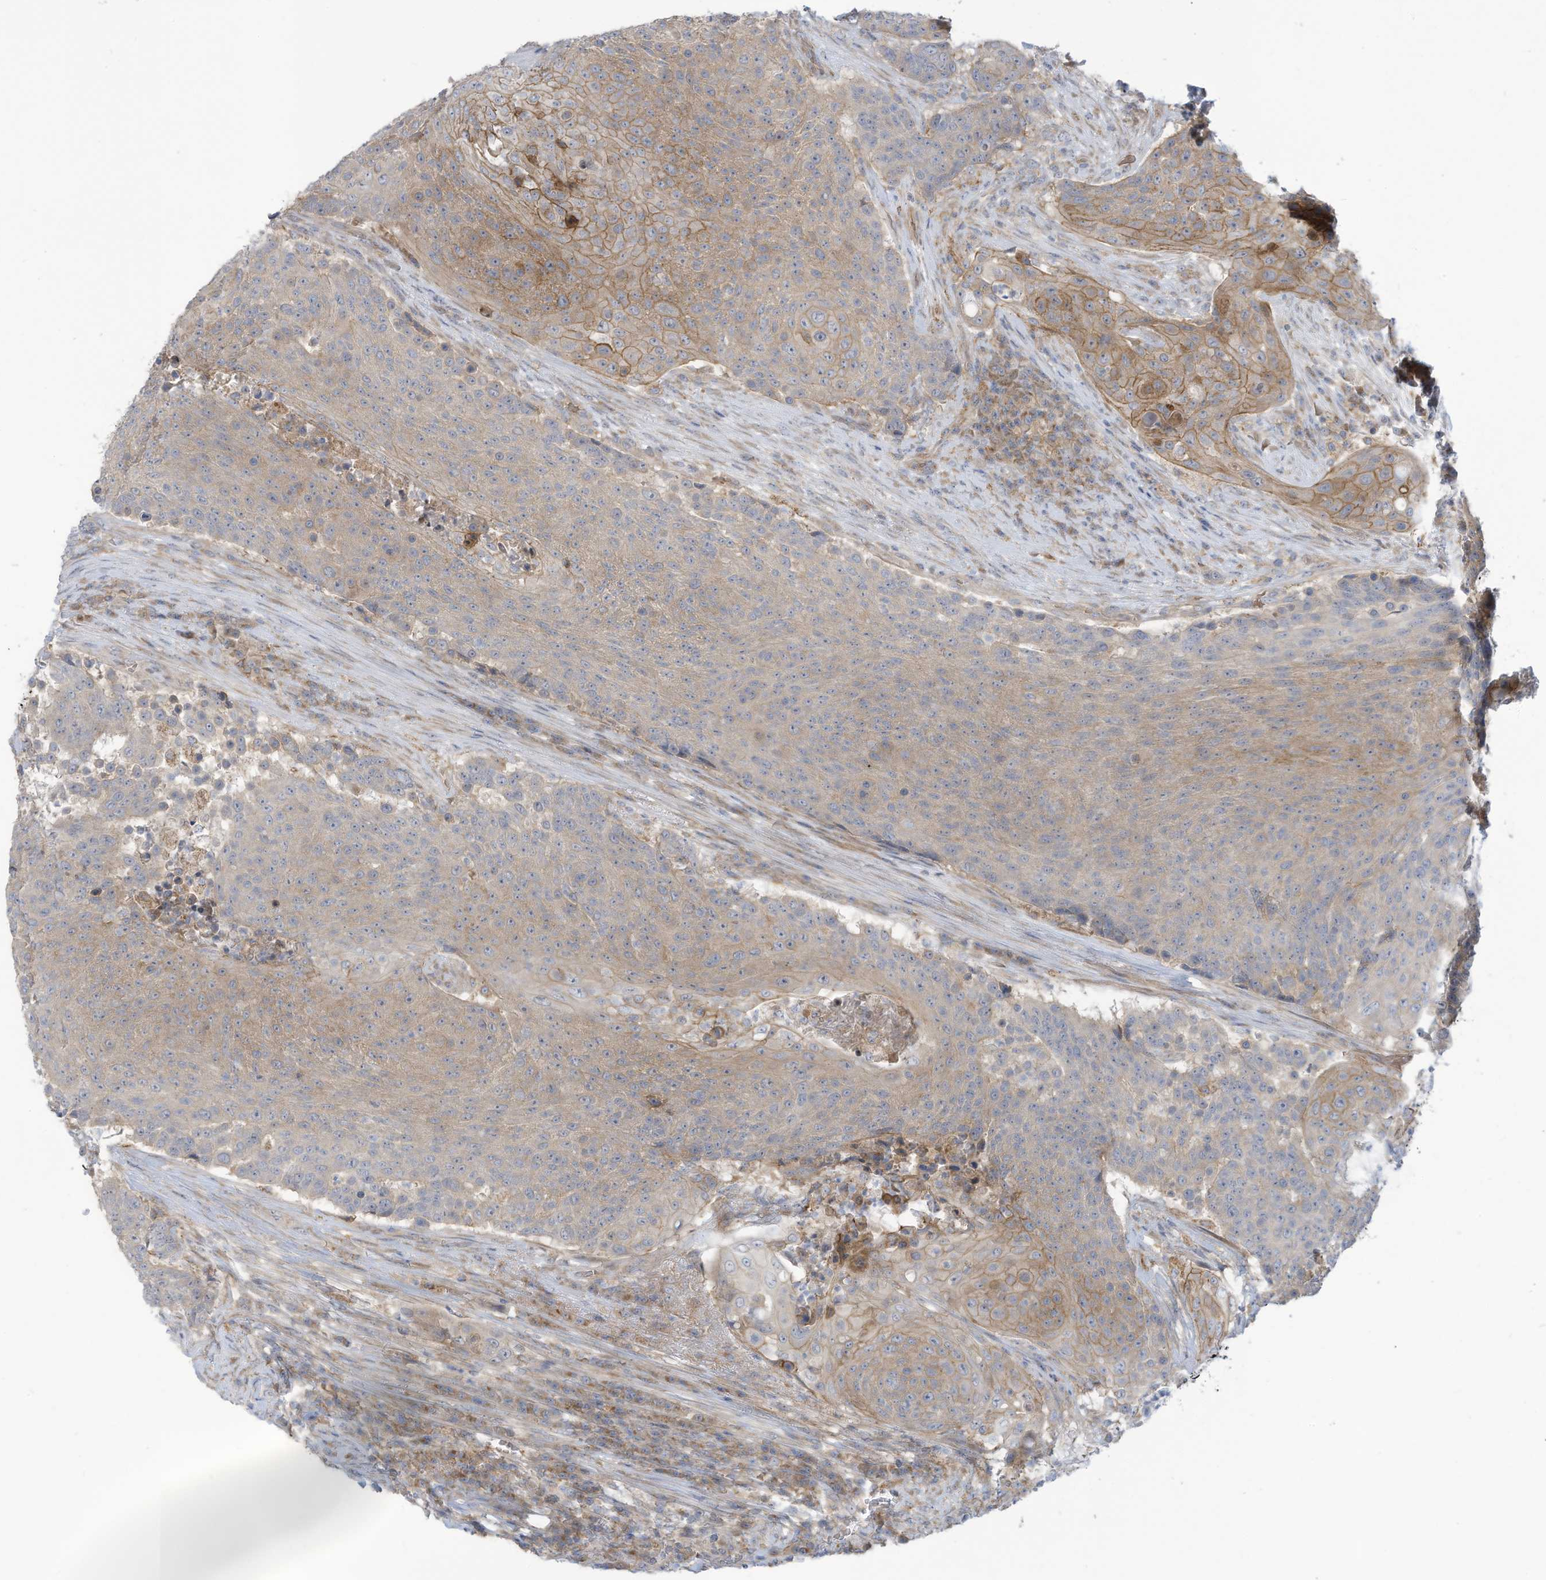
{"staining": {"intensity": "moderate", "quantity": "<25%", "location": "cytoplasmic/membranous"}, "tissue": "urothelial cancer", "cell_type": "Tumor cells", "image_type": "cancer", "snomed": [{"axis": "morphology", "description": "Urothelial carcinoma, High grade"}, {"axis": "topography", "description": "Urinary bladder"}], "caption": "The micrograph exhibits immunohistochemical staining of urothelial cancer. There is moderate cytoplasmic/membranous expression is present in about <25% of tumor cells.", "gene": "ADAT2", "patient": {"sex": "female", "age": 63}}